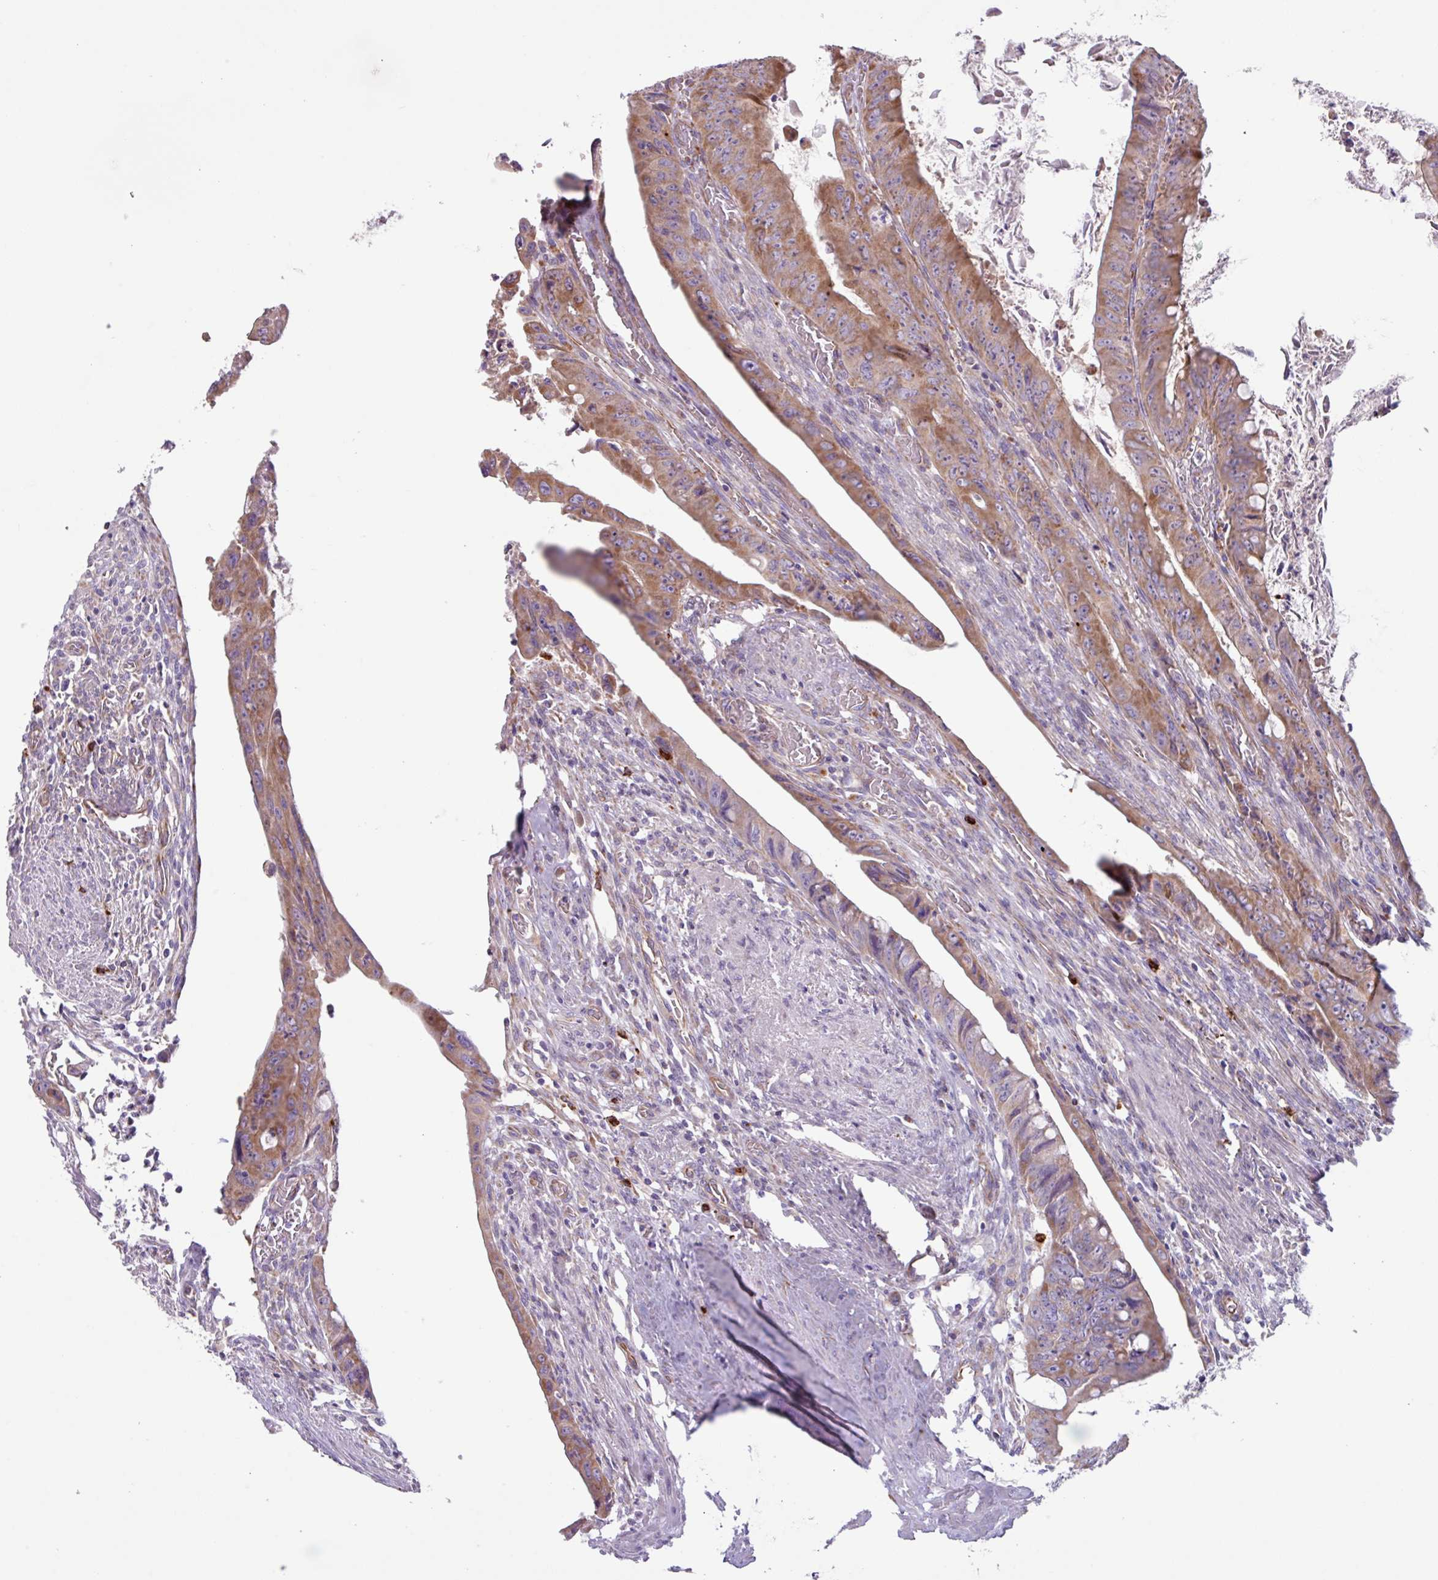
{"staining": {"intensity": "moderate", "quantity": ">75%", "location": "cytoplasmic/membranous"}, "tissue": "colorectal cancer", "cell_type": "Tumor cells", "image_type": "cancer", "snomed": [{"axis": "morphology", "description": "Adenocarcinoma, NOS"}, {"axis": "topography", "description": "Rectum"}], "caption": "Immunohistochemical staining of colorectal cancer exhibits medium levels of moderate cytoplasmic/membranous positivity in approximately >75% of tumor cells. (IHC, brightfield microscopy, high magnification).", "gene": "MRM2", "patient": {"sex": "male", "age": 78}}